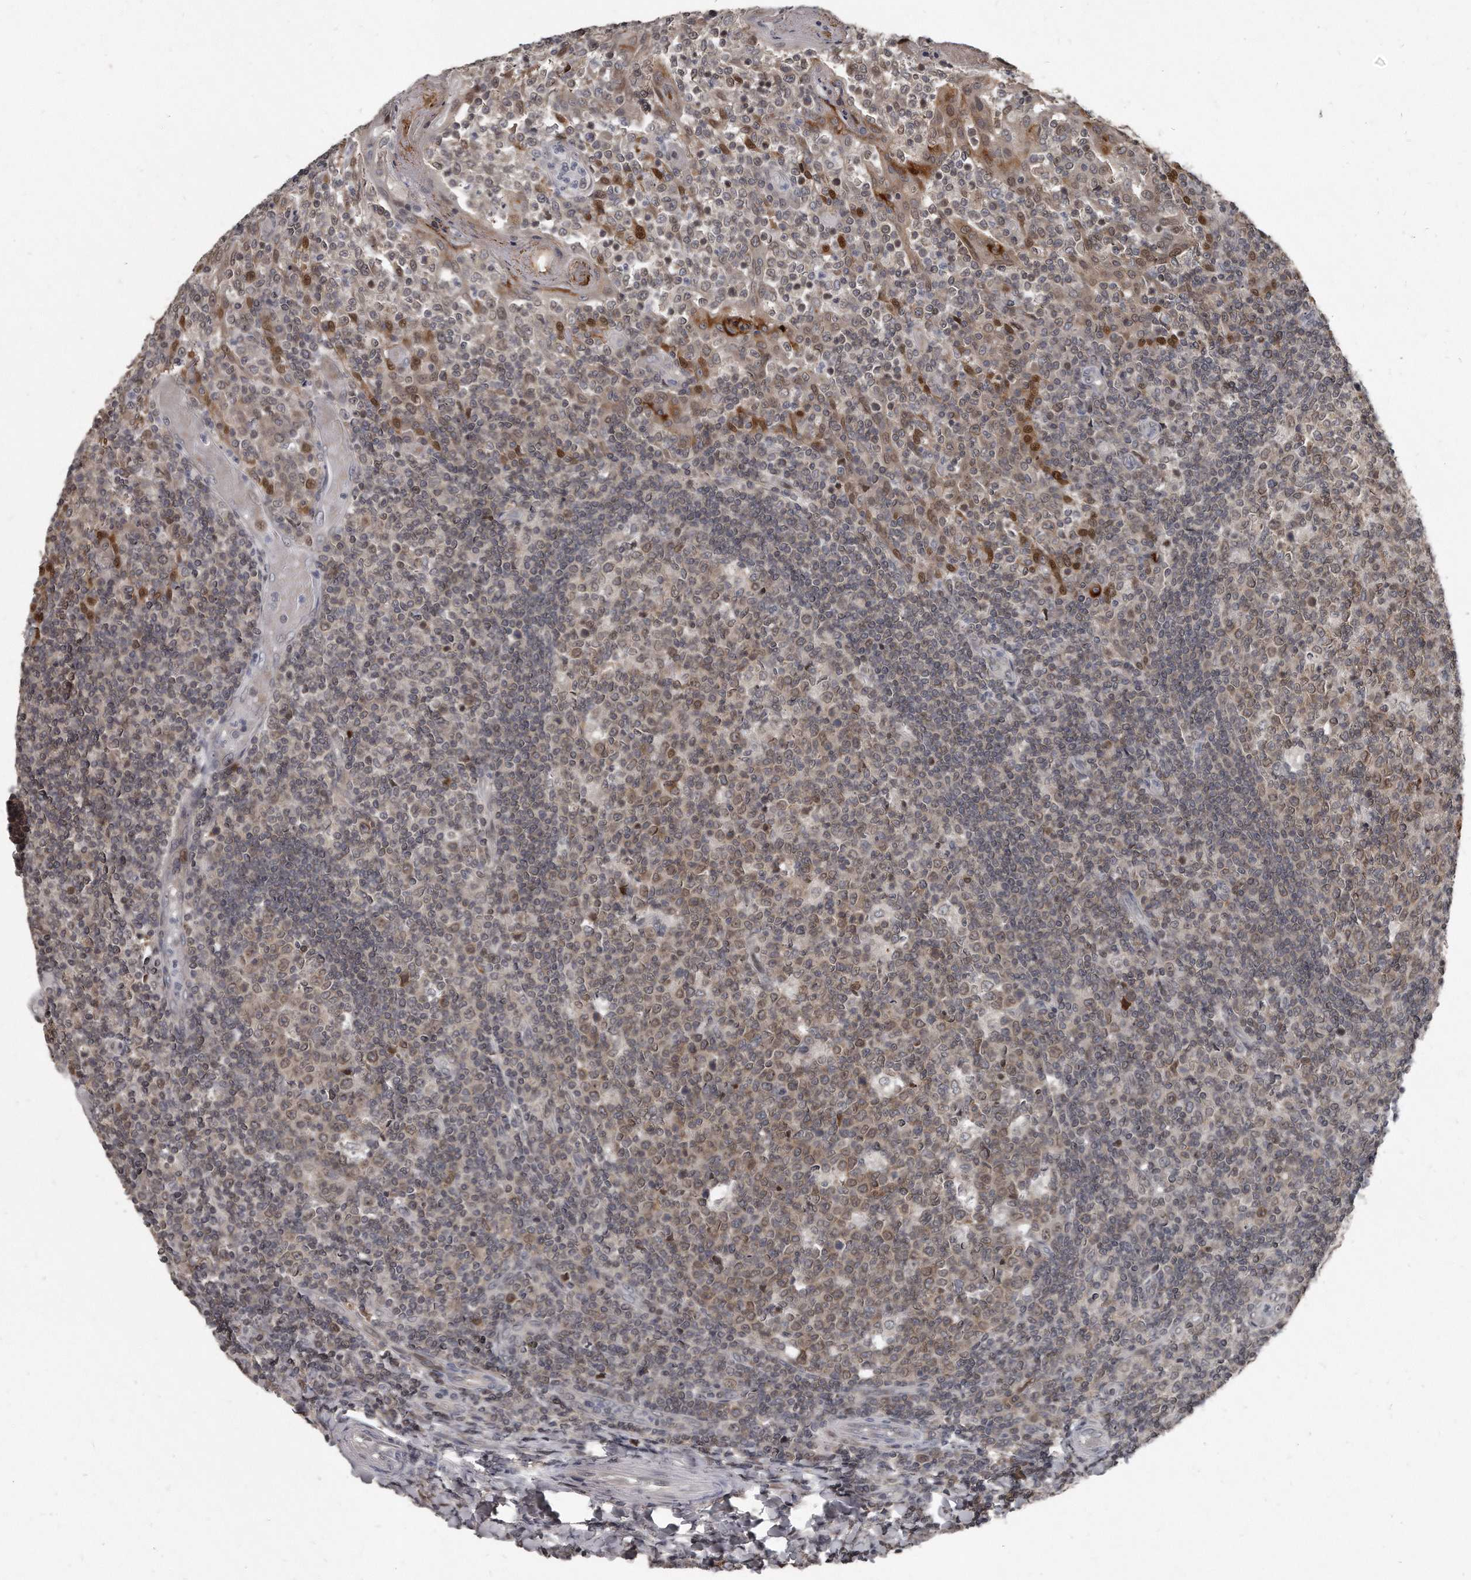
{"staining": {"intensity": "weak", "quantity": "<25%", "location": "nuclear"}, "tissue": "tonsil", "cell_type": "Germinal center cells", "image_type": "normal", "snomed": [{"axis": "morphology", "description": "Normal tissue, NOS"}, {"axis": "topography", "description": "Tonsil"}], "caption": "IHC micrograph of unremarkable tonsil: human tonsil stained with DAB (3,3'-diaminobenzidine) displays no significant protein expression in germinal center cells. Brightfield microscopy of IHC stained with DAB (brown) and hematoxylin (blue), captured at high magnification.", "gene": "GCH1", "patient": {"sex": "female", "age": 19}}